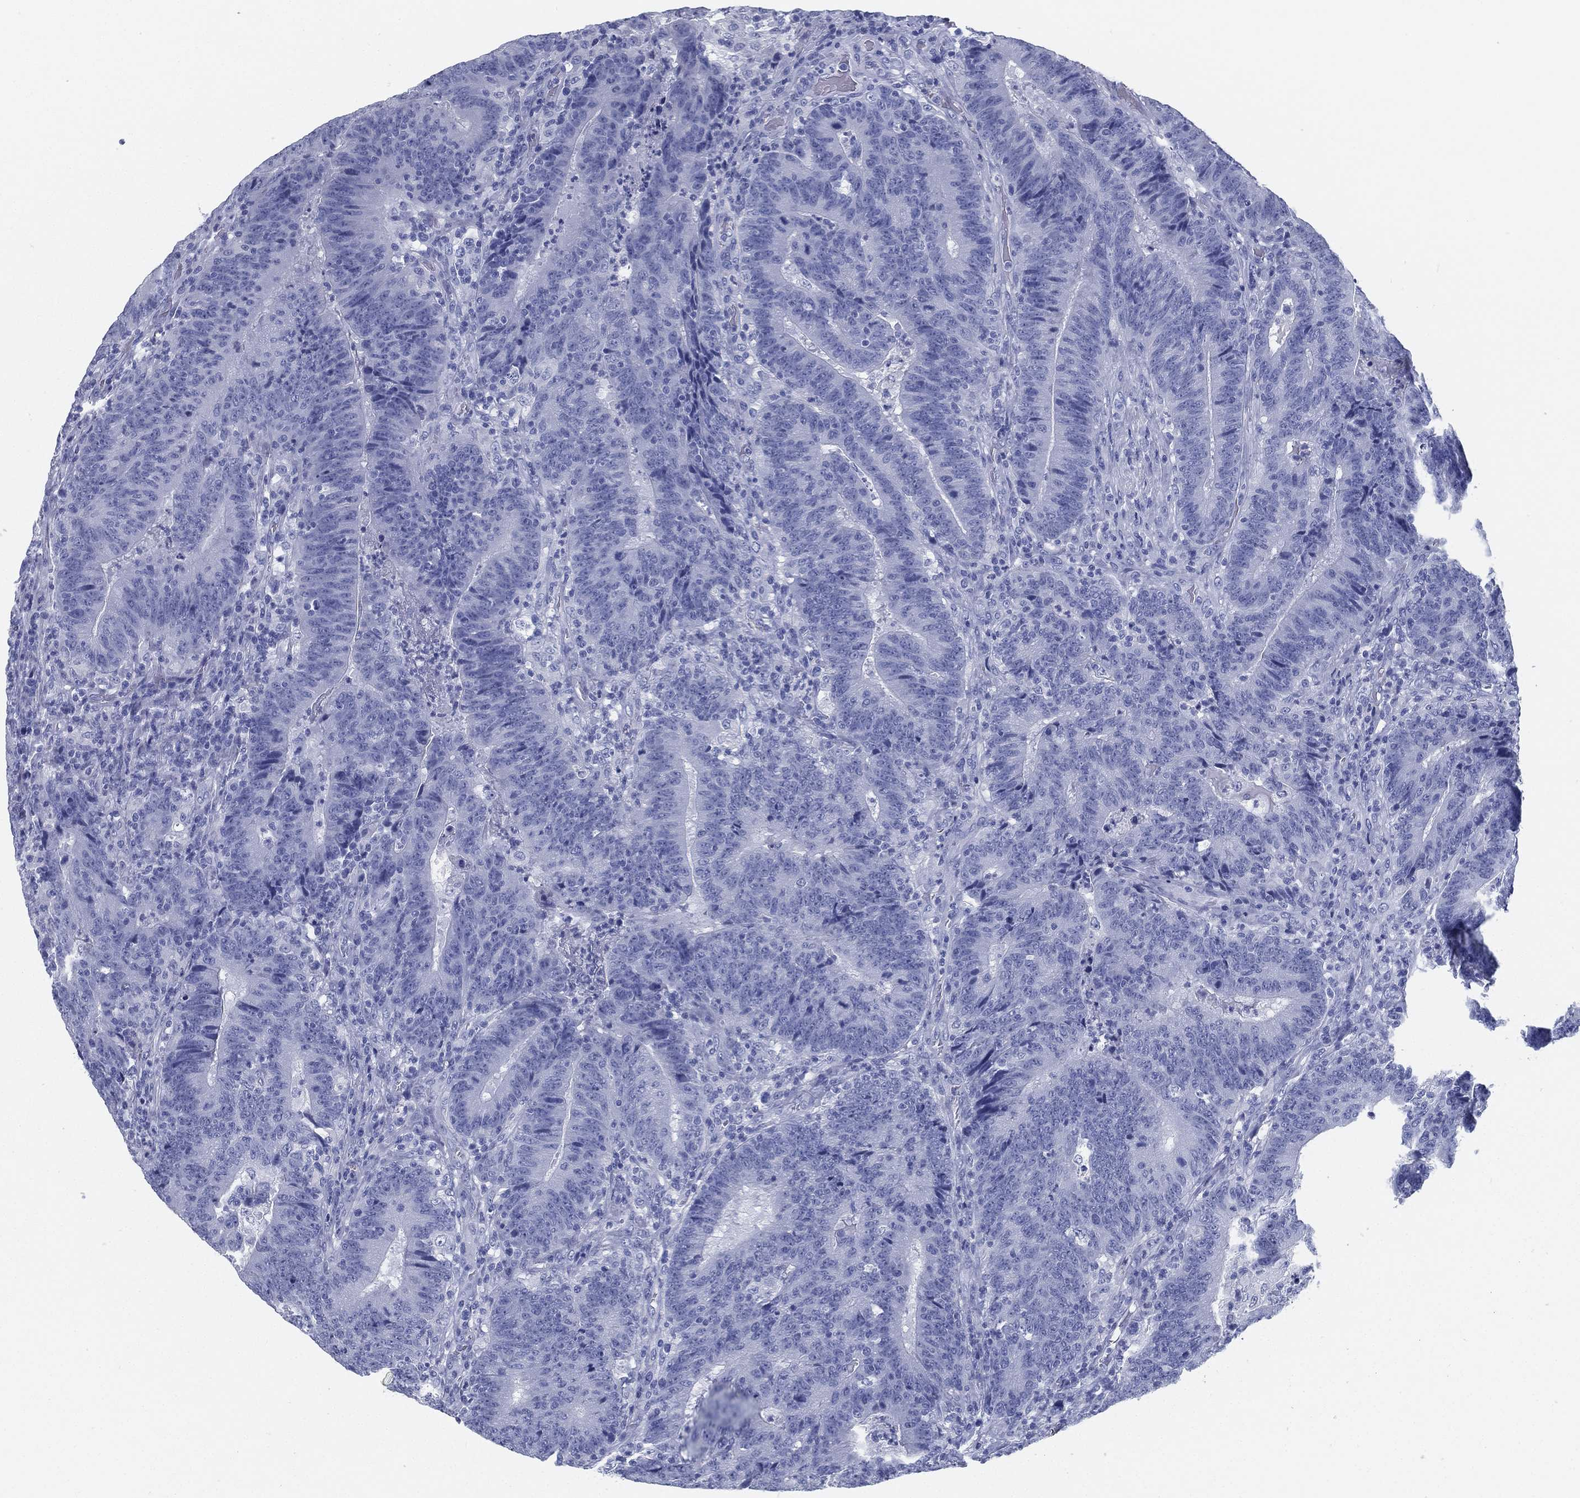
{"staining": {"intensity": "negative", "quantity": "none", "location": "none"}, "tissue": "colorectal cancer", "cell_type": "Tumor cells", "image_type": "cancer", "snomed": [{"axis": "morphology", "description": "Adenocarcinoma, NOS"}, {"axis": "topography", "description": "Colon"}], "caption": "A micrograph of adenocarcinoma (colorectal) stained for a protein demonstrates no brown staining in tumor cells.", "gene": "TMEM252", "patient": {"sex": "female", "age": 75}}